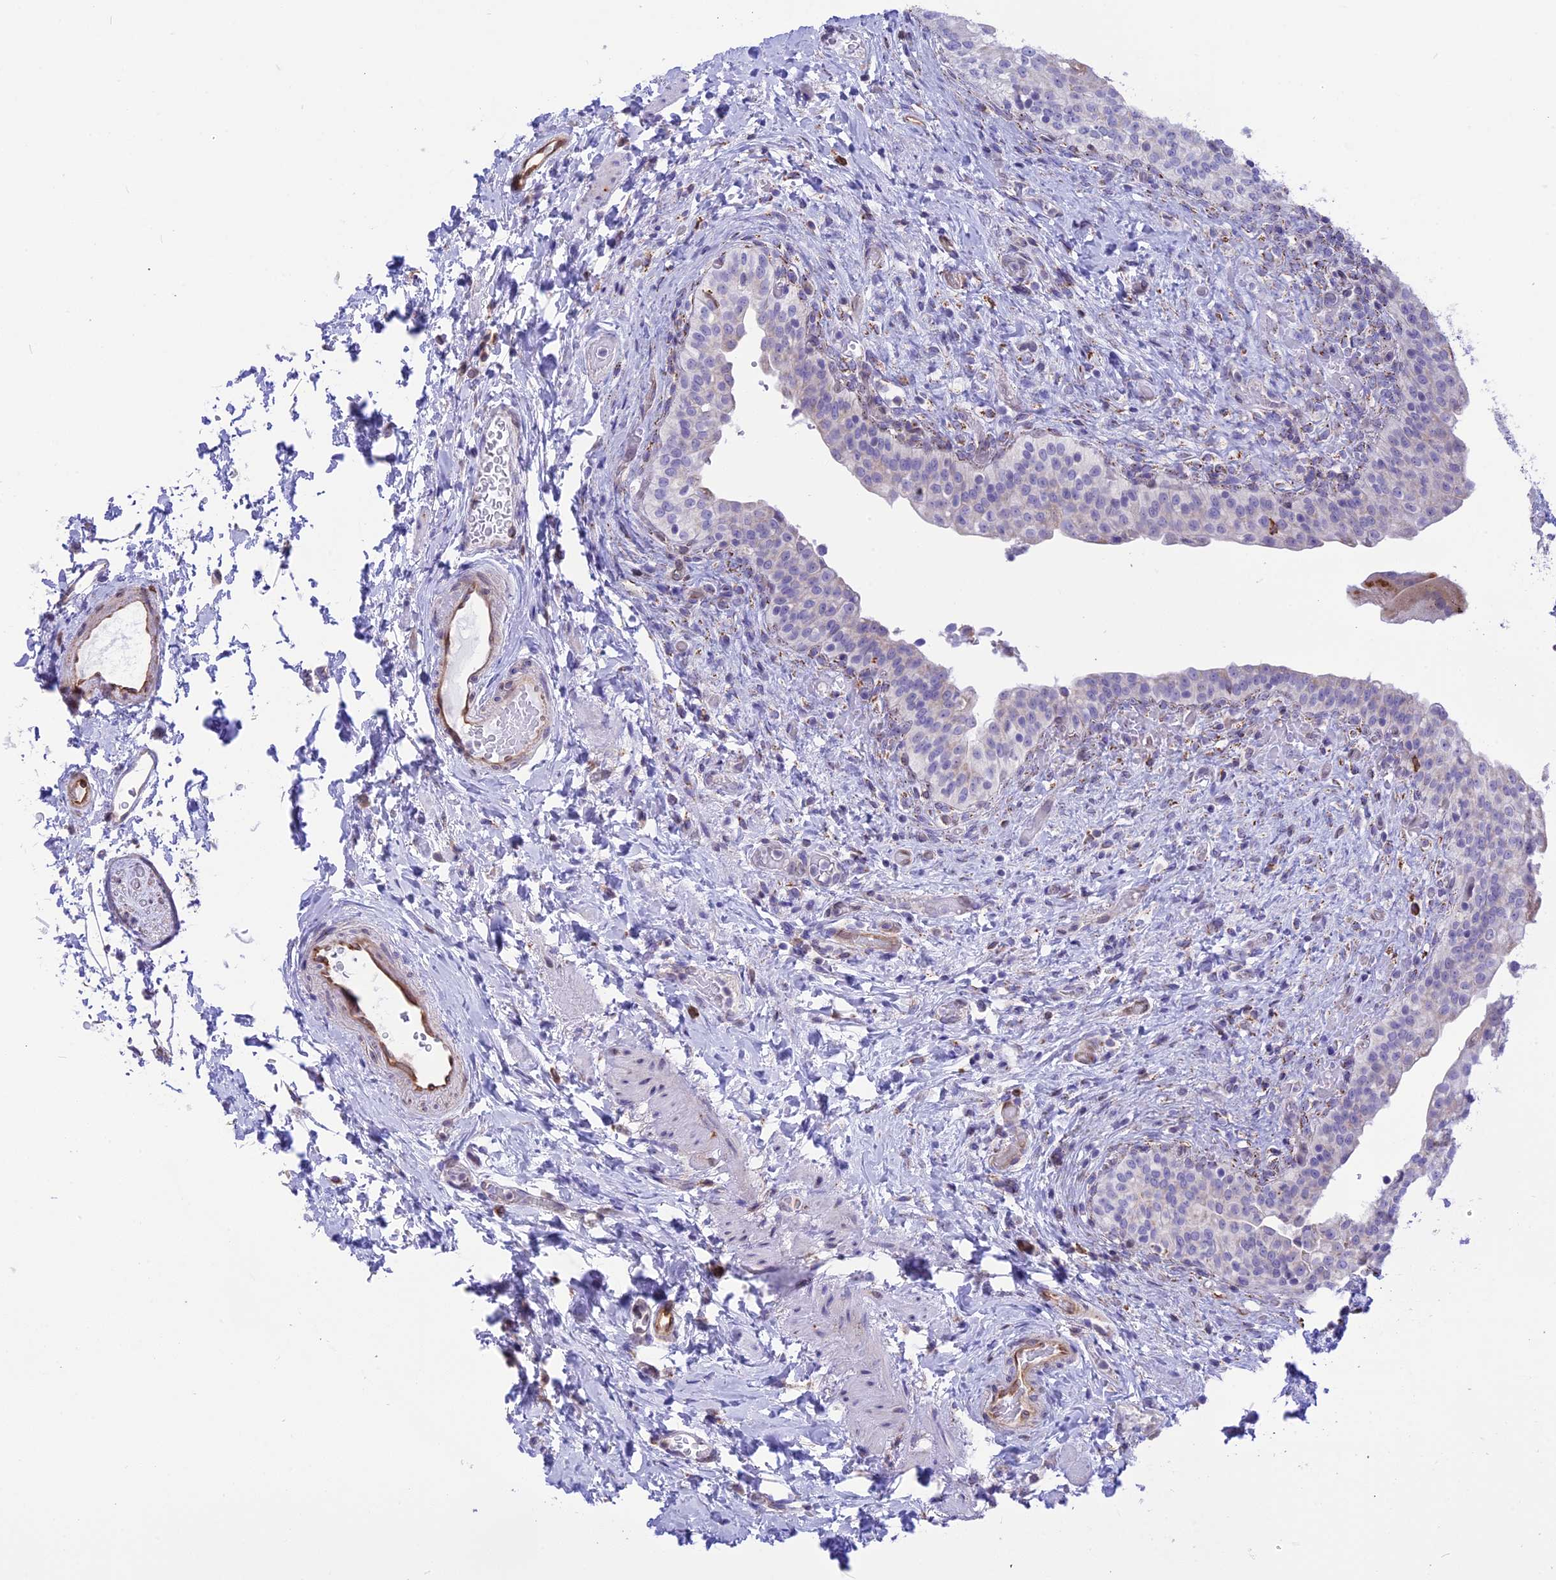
{"staining": {"intensity": "negative", "quantity": "none", "location": "none"}, "tissue": "urinary bladder", "cell_type": "Urothelial cells", "image_type": "normal", "snomed": [{"axis": "morphology", "description": "Normal tissue, NOS"}, {"axis": "topography", "description": "Urinary bladder"}], "caption": "A high-resolution micrograph shows IHC staining of normal urinary bladder, which shows no significant positivity in urothelial cells. (DAB (3,3'-diaminobenzidine) immunohistochemistry (IHC) visualized using brightfield microscopy, high magnification).", "gene": "DOC2B", "patient": {"sex": "male", "age": 69}}